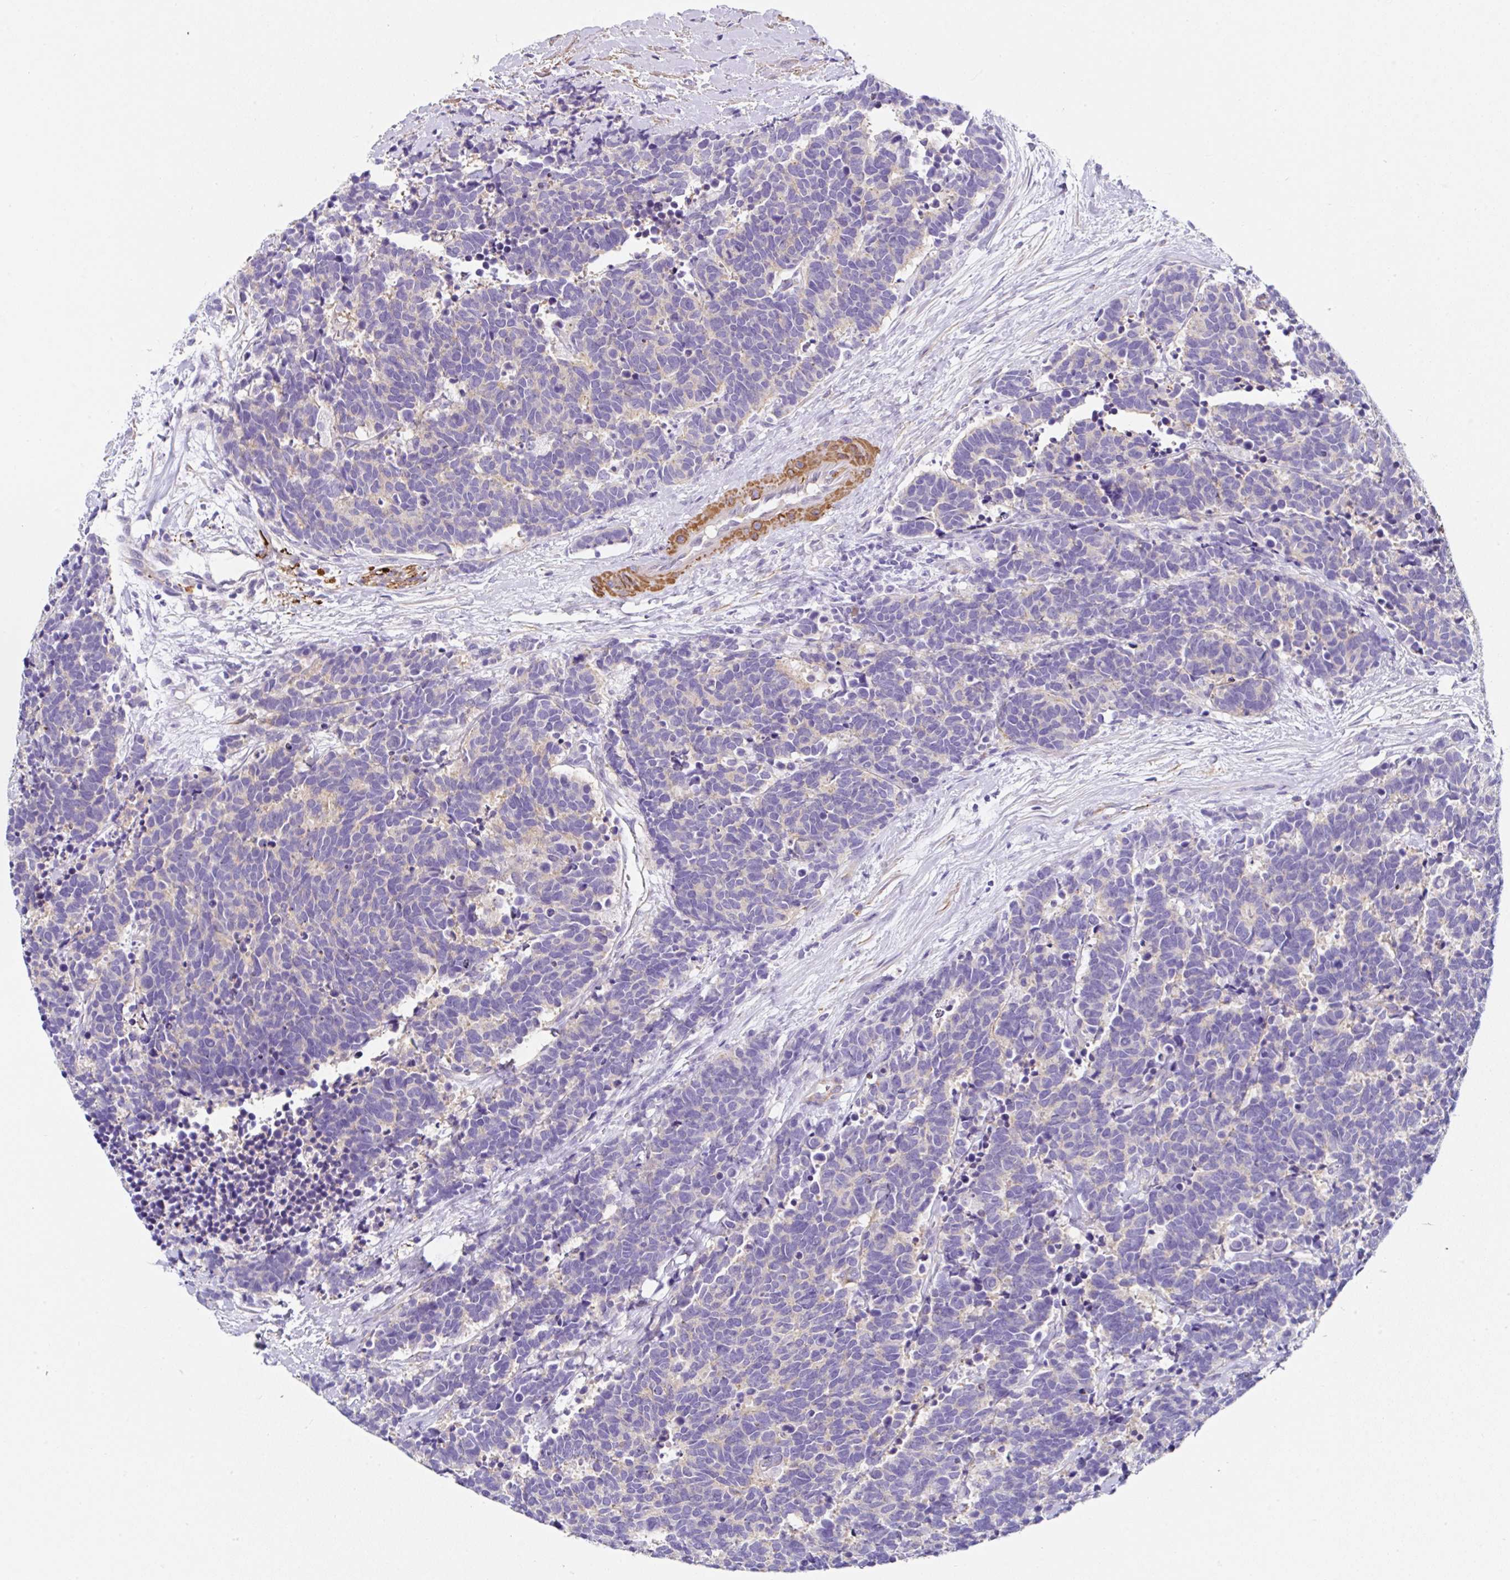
{"staining": {"intensity": "weak", "quantity": "<25%", "location": "cytoplasmic/membranous"}, "tissue": "carcinoid", "cell_type": "Tumor cells", "image_type": "cancer", "snomed": [{"axis": "morphology", "description": "Carcinoma, NOS"}, {"axis": "morphology", "description": "Carcinoid, malignant, NOS"}, {"axis": "topography", "description": "Prostate"}], "caption": "Immunohistochemistry photomicrograph of neoplastic tissue: carcinoma stained with DAB (3,3'-diaminobenzidine) reveals no significant protein staining in tumor cells. Brightfield microscopy of IHC stained with DAB (brown) and hematoxylin (blue), captured at high magnification.", "gene": "PPFIA4", "patient": {"sex": "male", "age": 57}}